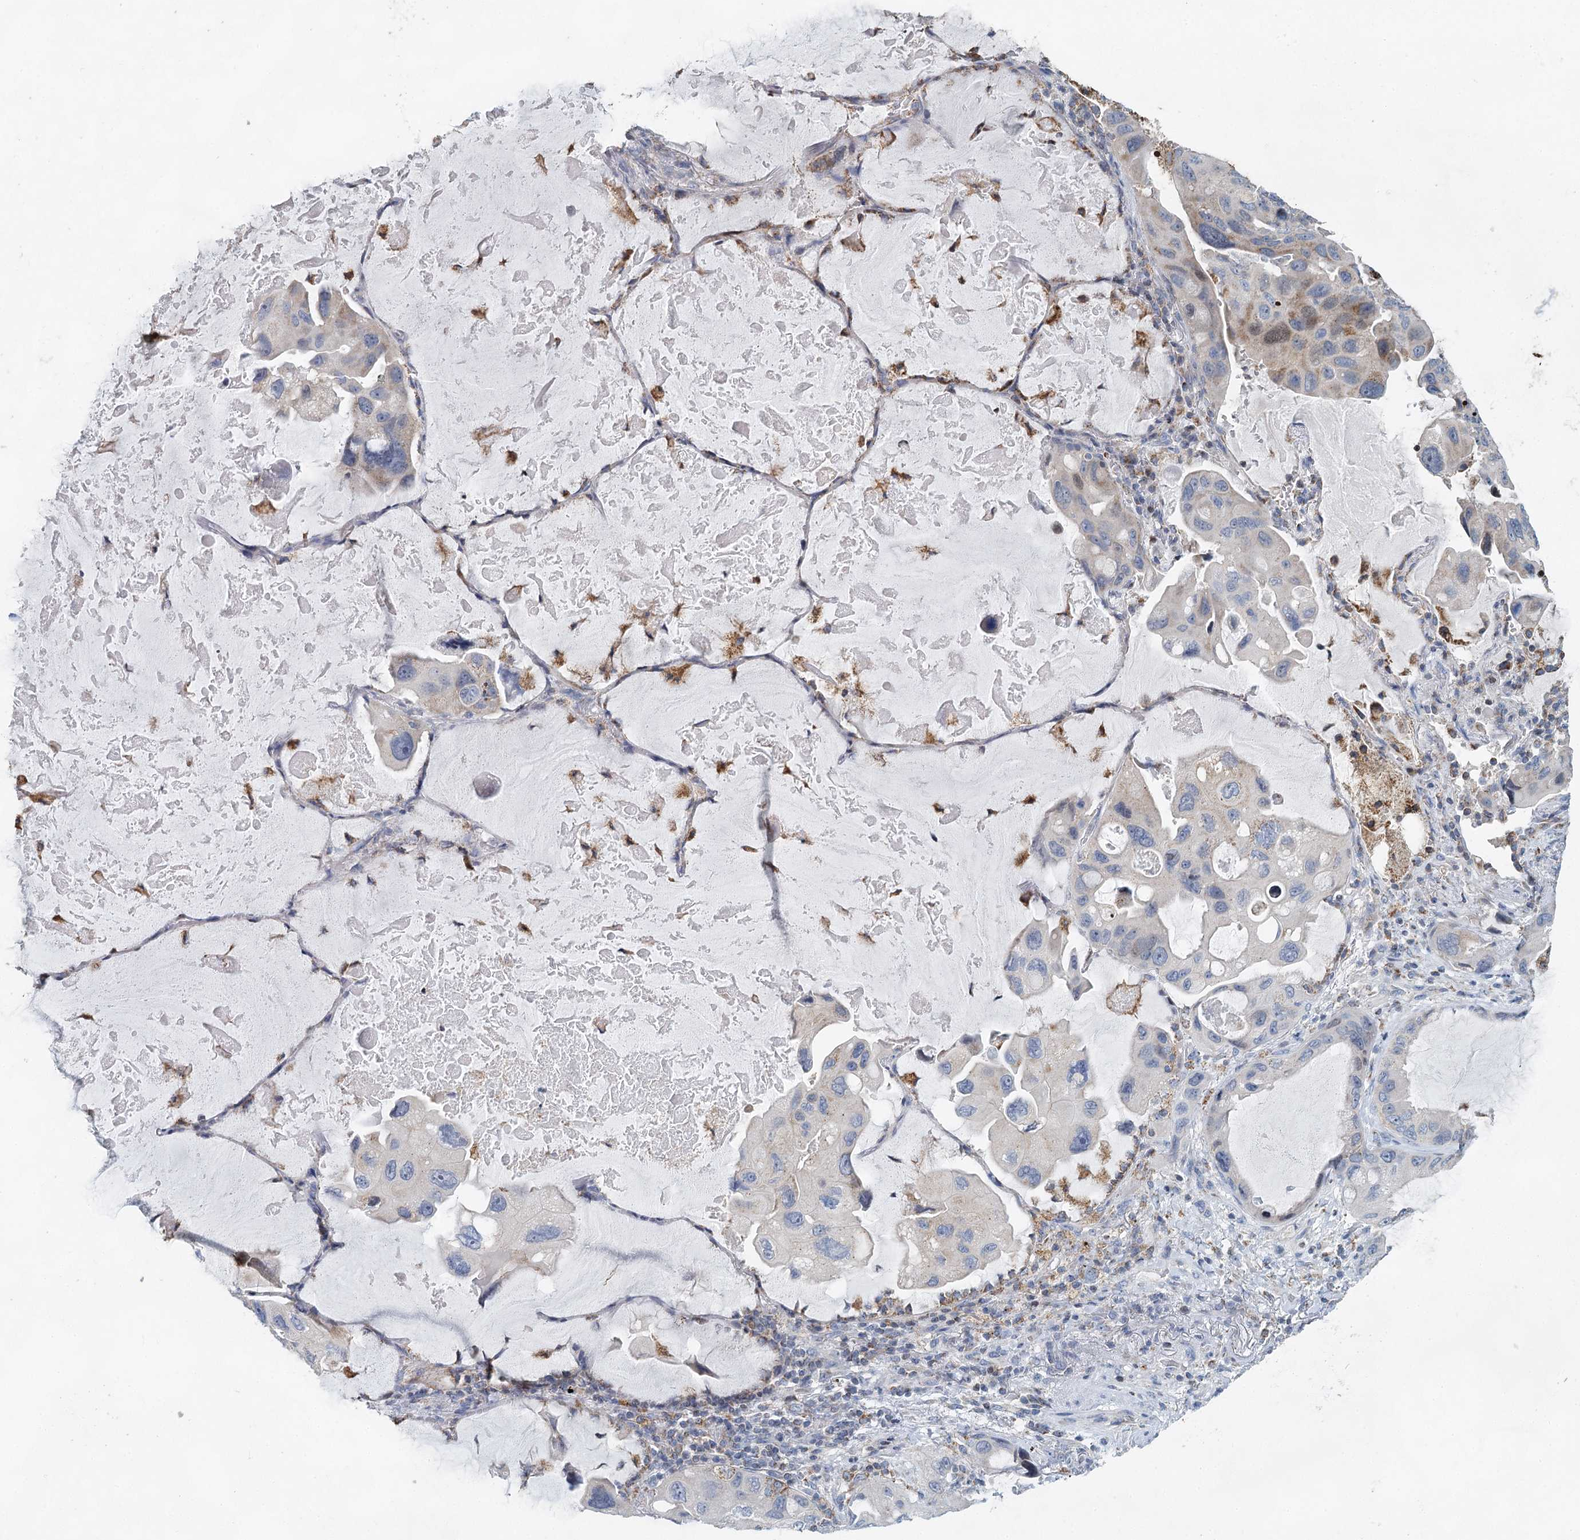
{"staining": {"intensity": "weak", "quantity": "<25%", "location": "cytoplasmic/membranous"}, "tissue": "lung cancer", "cell_type": "Tumor cells", "image_type": "cancer", "snomed": [{"axis": "morphology", "description": "Squamous cell carcinoma, NOS"}, {"axis": "topography", "description": "Lung"}], "caption": "High magnification brightfield microscopy of lung squamous cell carcinoma stained with DAB (3,3'-diaminobenzidine) (brown) and counterstained with hematoxylin (blue): tumor cells show no significant positivity.", "gene": "XPO6", "patient": {"sex": "female", "age": 73}}